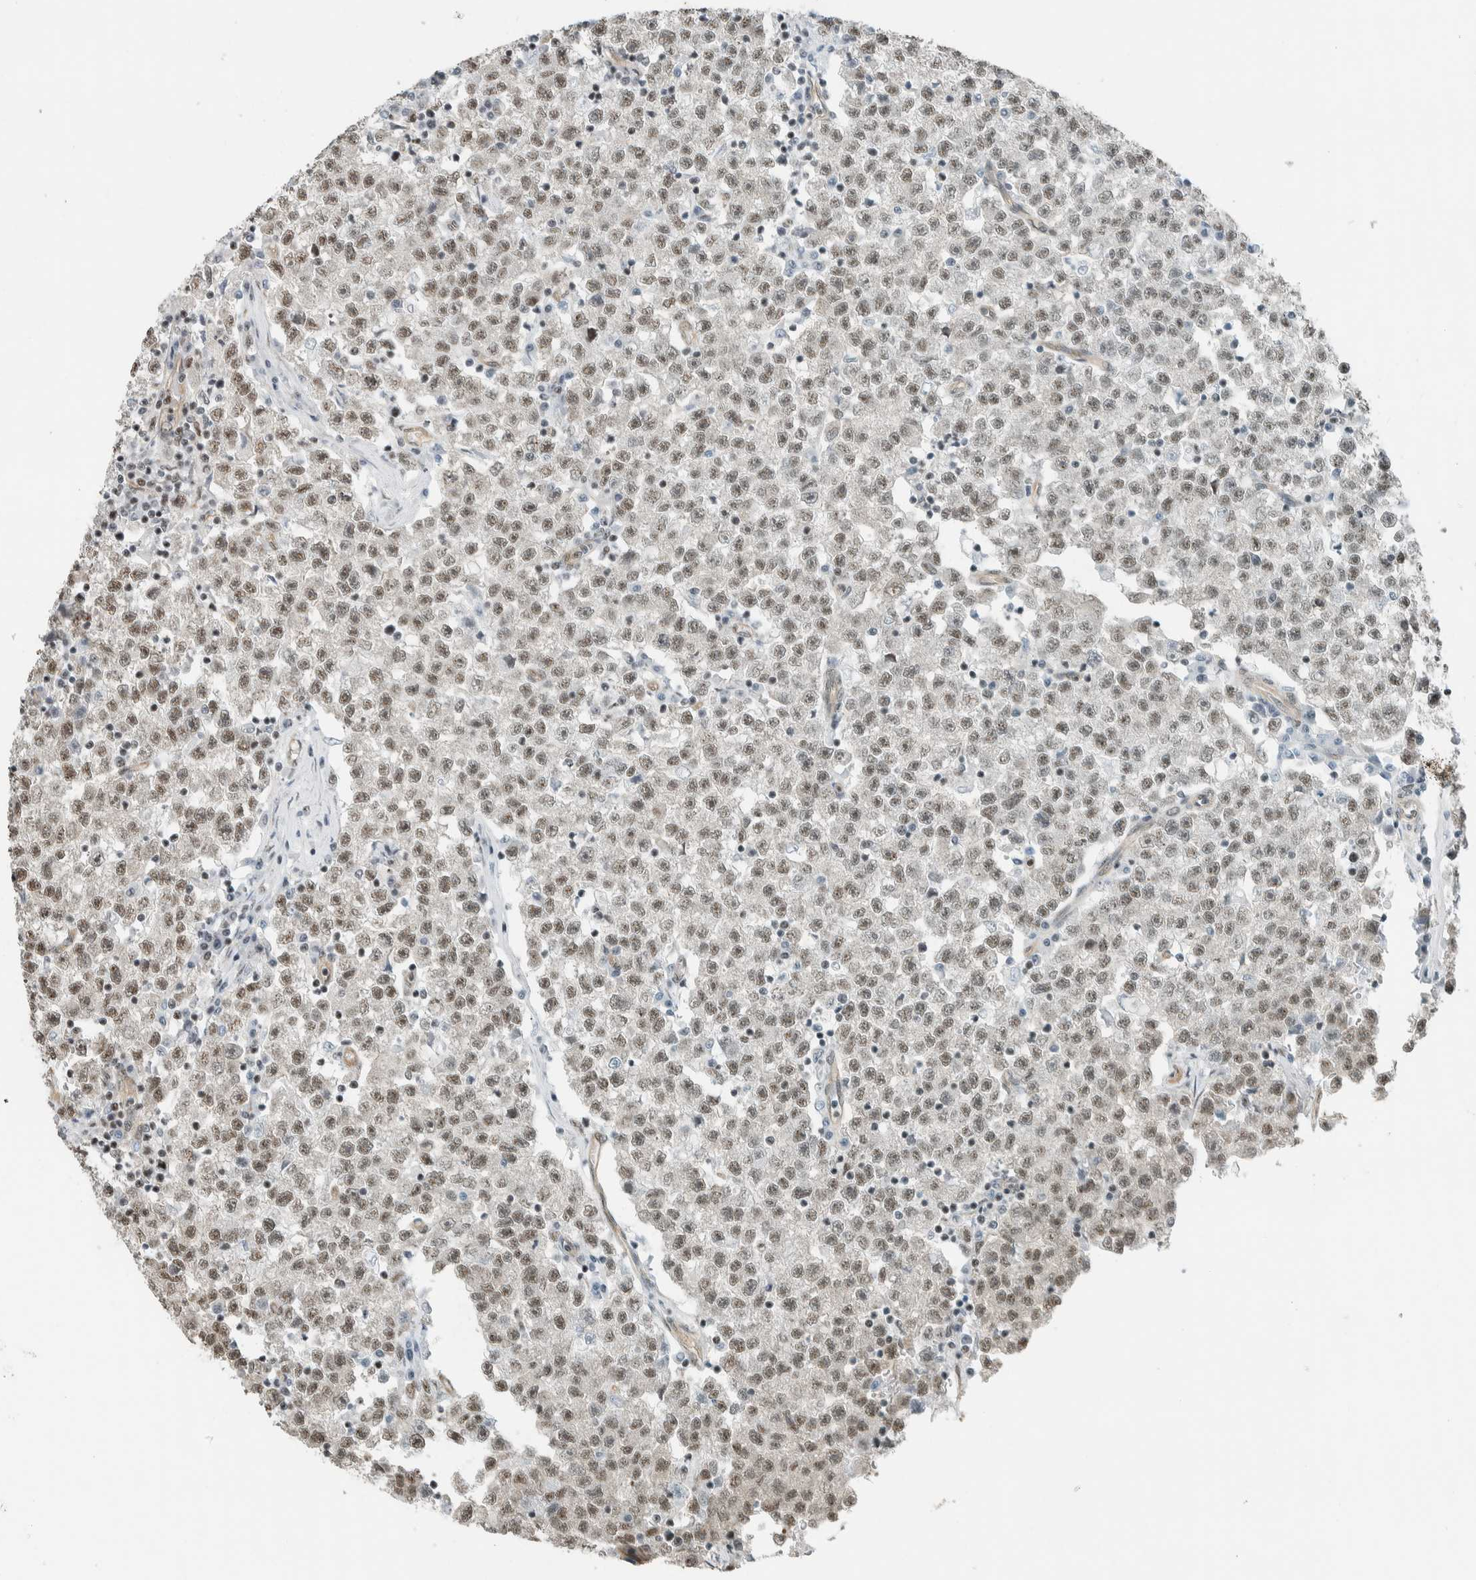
{"staining": {"intensity": "weak", "quantity": ">75%", "location": "nuclear"}, "tissue": "testis cancer", "cell_type": "Tumor cells", "image_type": "cancer", "snomed": [{"axis": "morphology", "description": "Seminoma, NOS"}, {"axis": "topography", "description": "Testis"}], "caption": "This is an image of IHC staining of testis cancer (seminoma), which shows weak positivity in the nuclear of tumor cells.", "gene": "NIBAN2", "patient": {"sex": "male", "age": 22}}